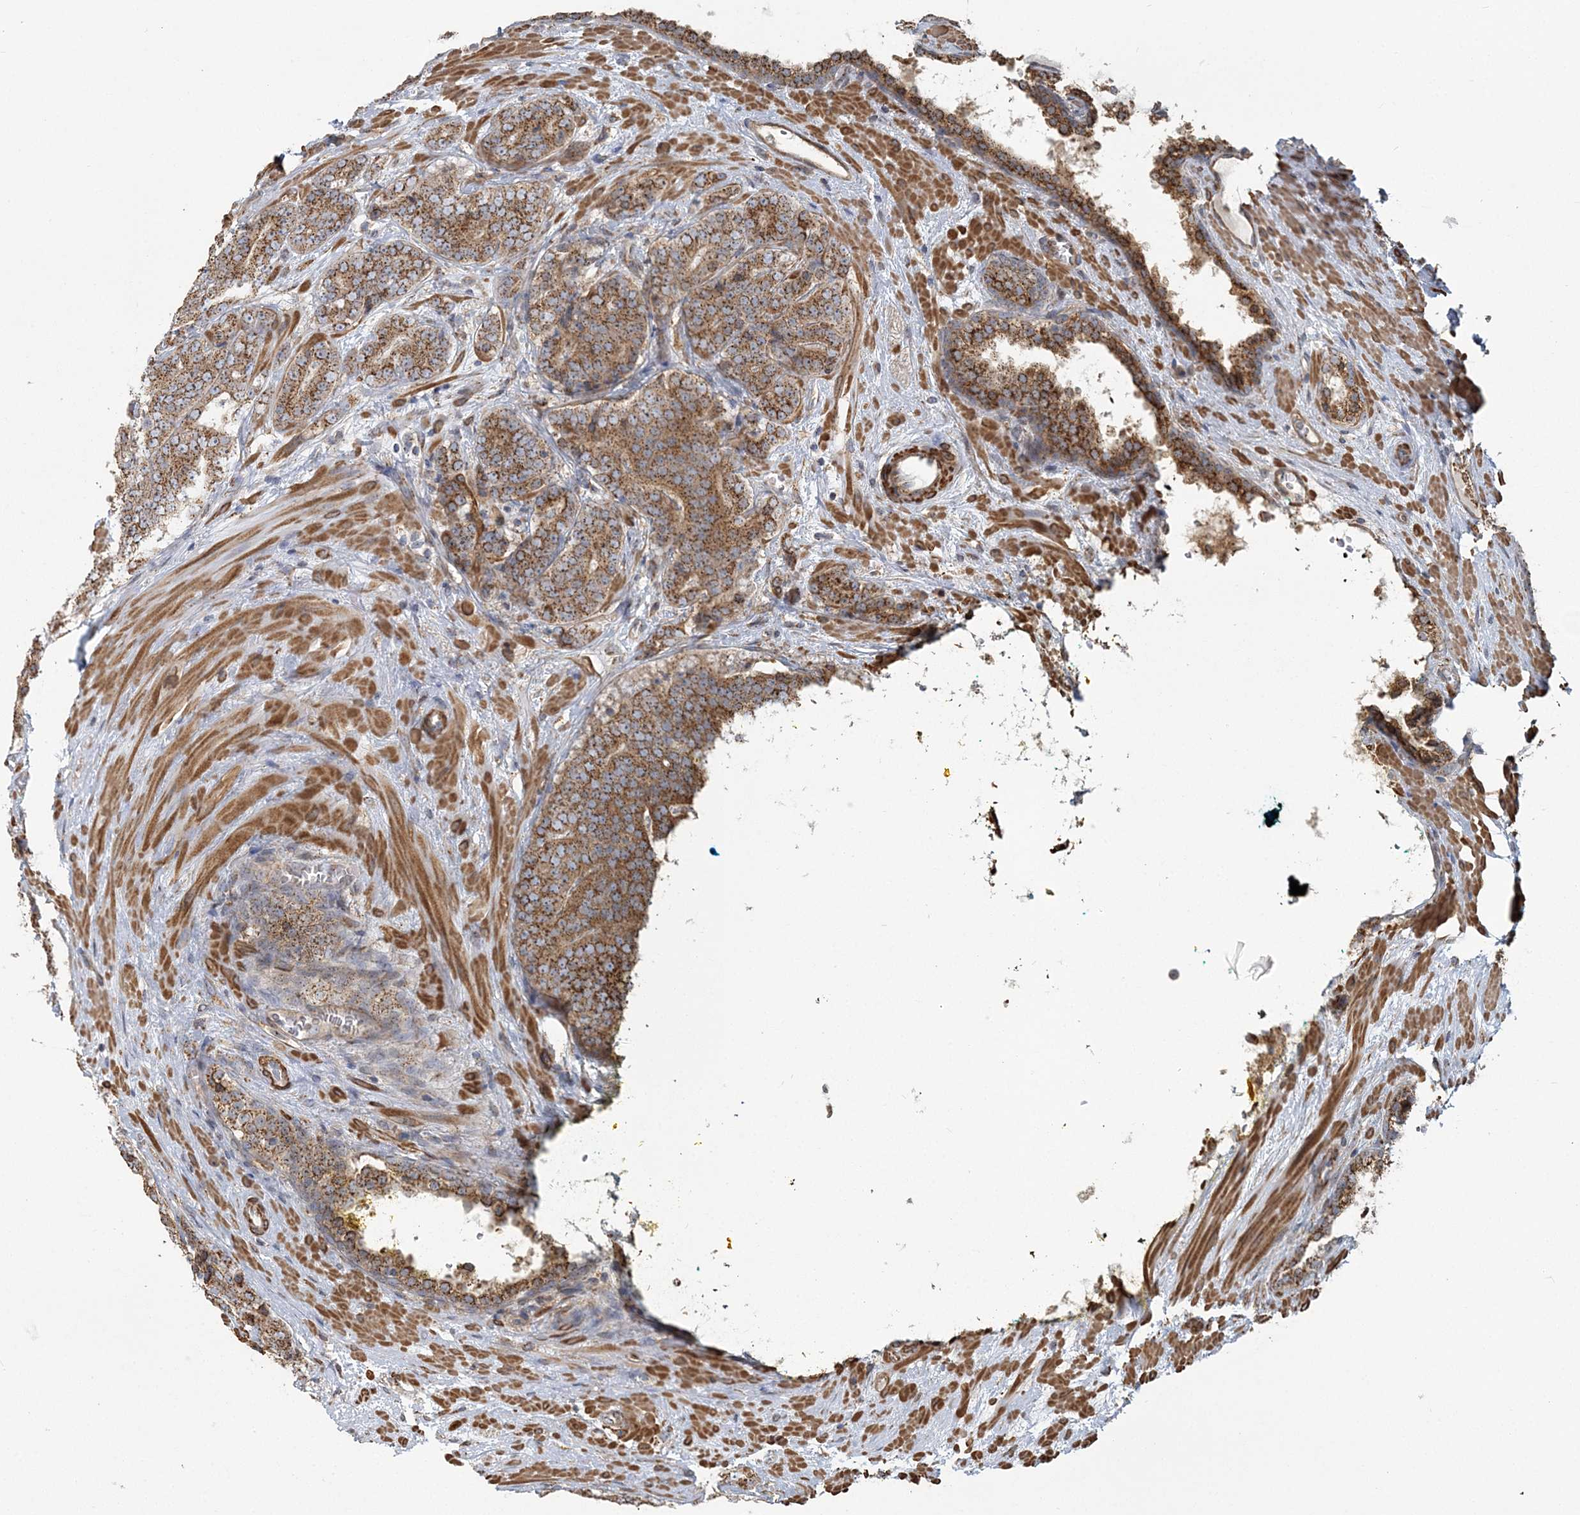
{"staining": {"intensity": "moderate", "quantity": ">75%", "location": "cytoplasmic/membranous"}, "tissue": "prostate cancer", "cell_type": "Tumor cells", "image_type": "cancer", "snomed": [{"axis": "morphology", "description": "Adenocarcinoma, High grade"}, {"axis": "topography", "description": "Prostate"}], "caption": "Protein staining of prostate cancer tissue shows moderate cytoplasmic/membranous staining in about >75% of tumor cells. Ihc stains the protein of interest in brown and the nuclei are stained blue.", "gene": "TRAF3IP2", "patient": {"sex": "male", "age": 56}}